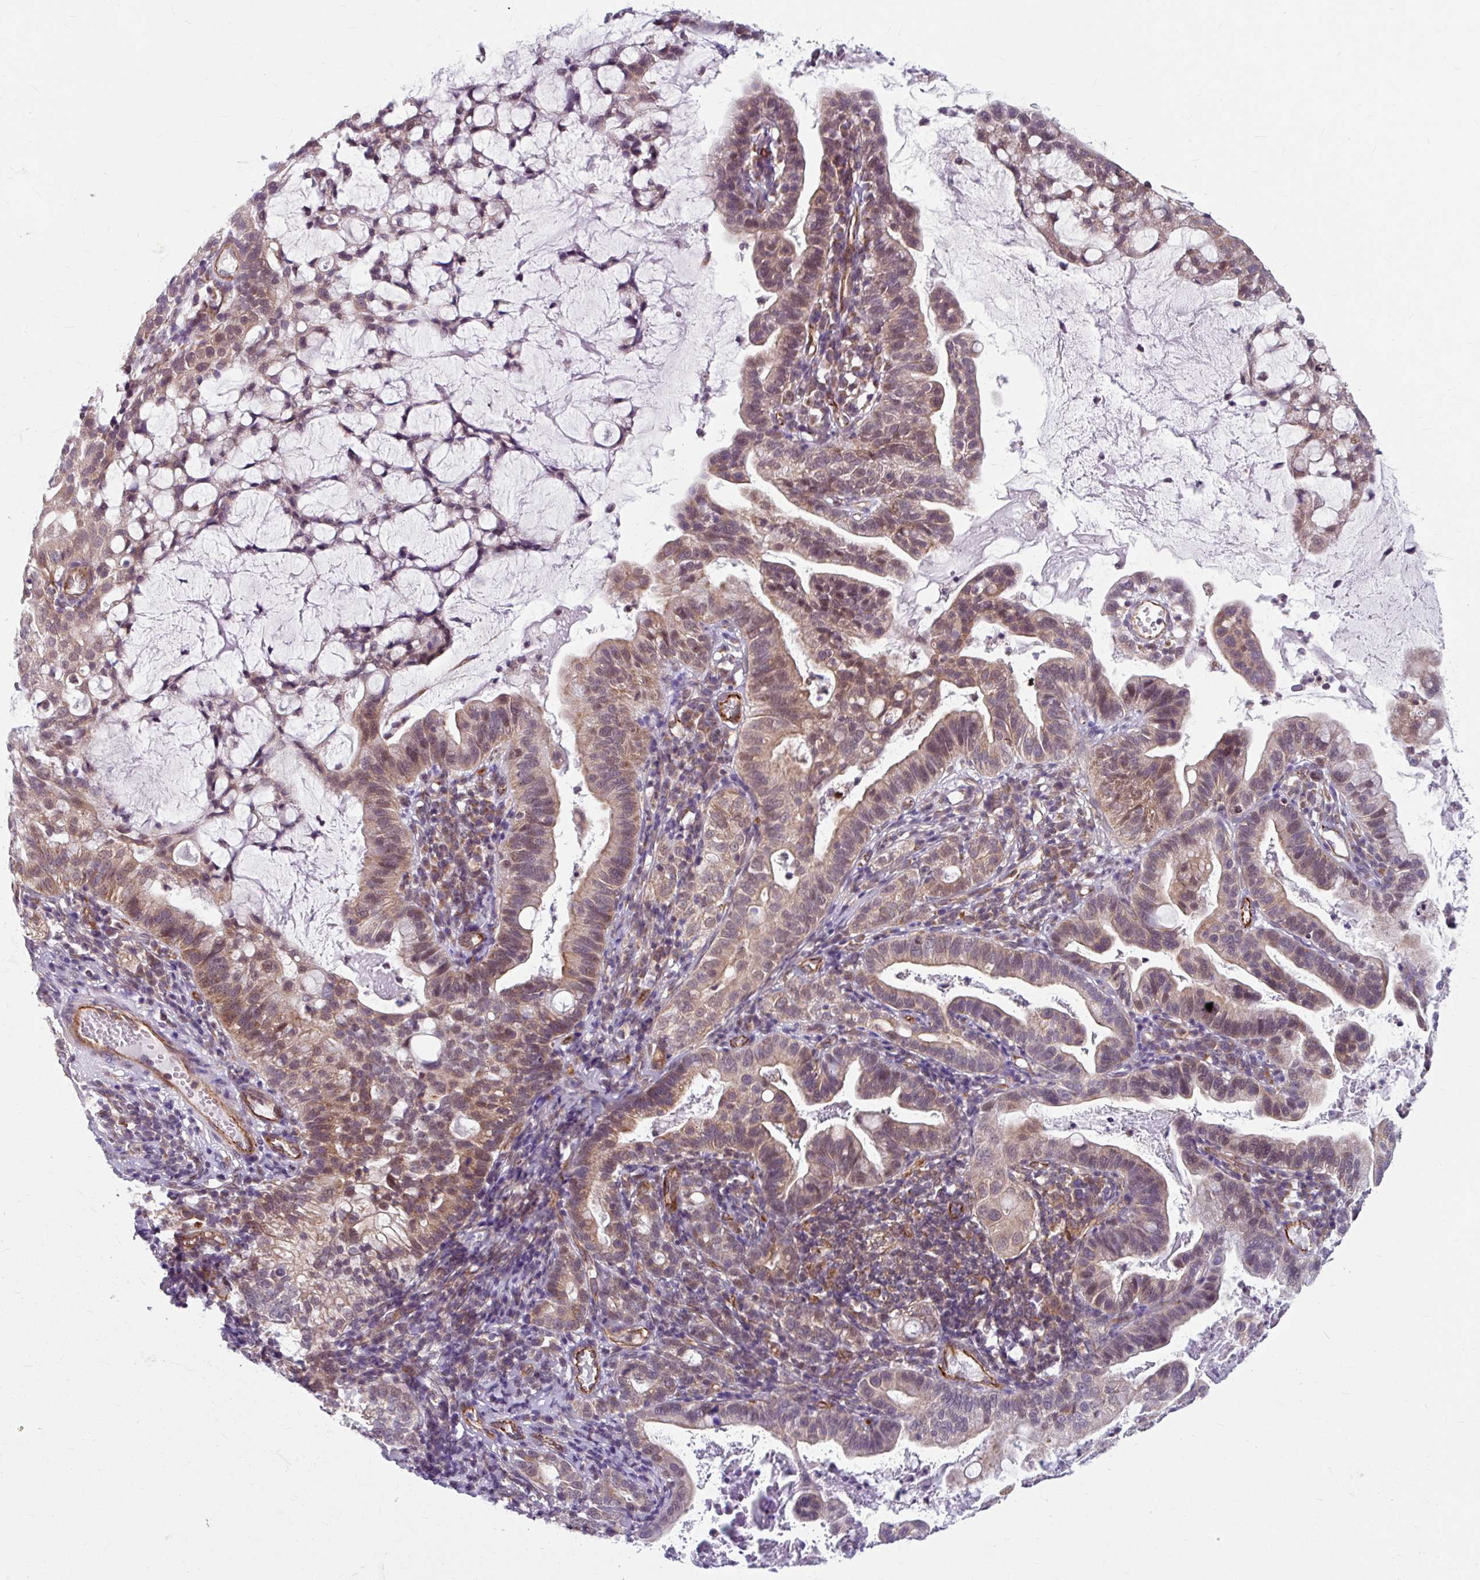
{"staining": {"intensity": "weak", "quantity": "25%-75%", "location": "cytoplasmic/membranous,nuclear"}, "tissue": "cervical cancer", "cell_type": "Tumor cells", "image_type": "cancer", "snomed": [{"axis": "morphology", "description": "Adenocarcinoma, NOS"}, {"axis": "topography", "description": "Cervix"}], "caption": "Immunohistochemistry of cervical cancer (adenocarcinoma) reveals low levels of weak cytoplasmic/membranous and nuclear positivity in about 25%-75% of tumor cells. (IHC, brightfield microscopy, high magnification).", "gene": "DAAM2", "patient": {"sex": "female", "age": 41}}